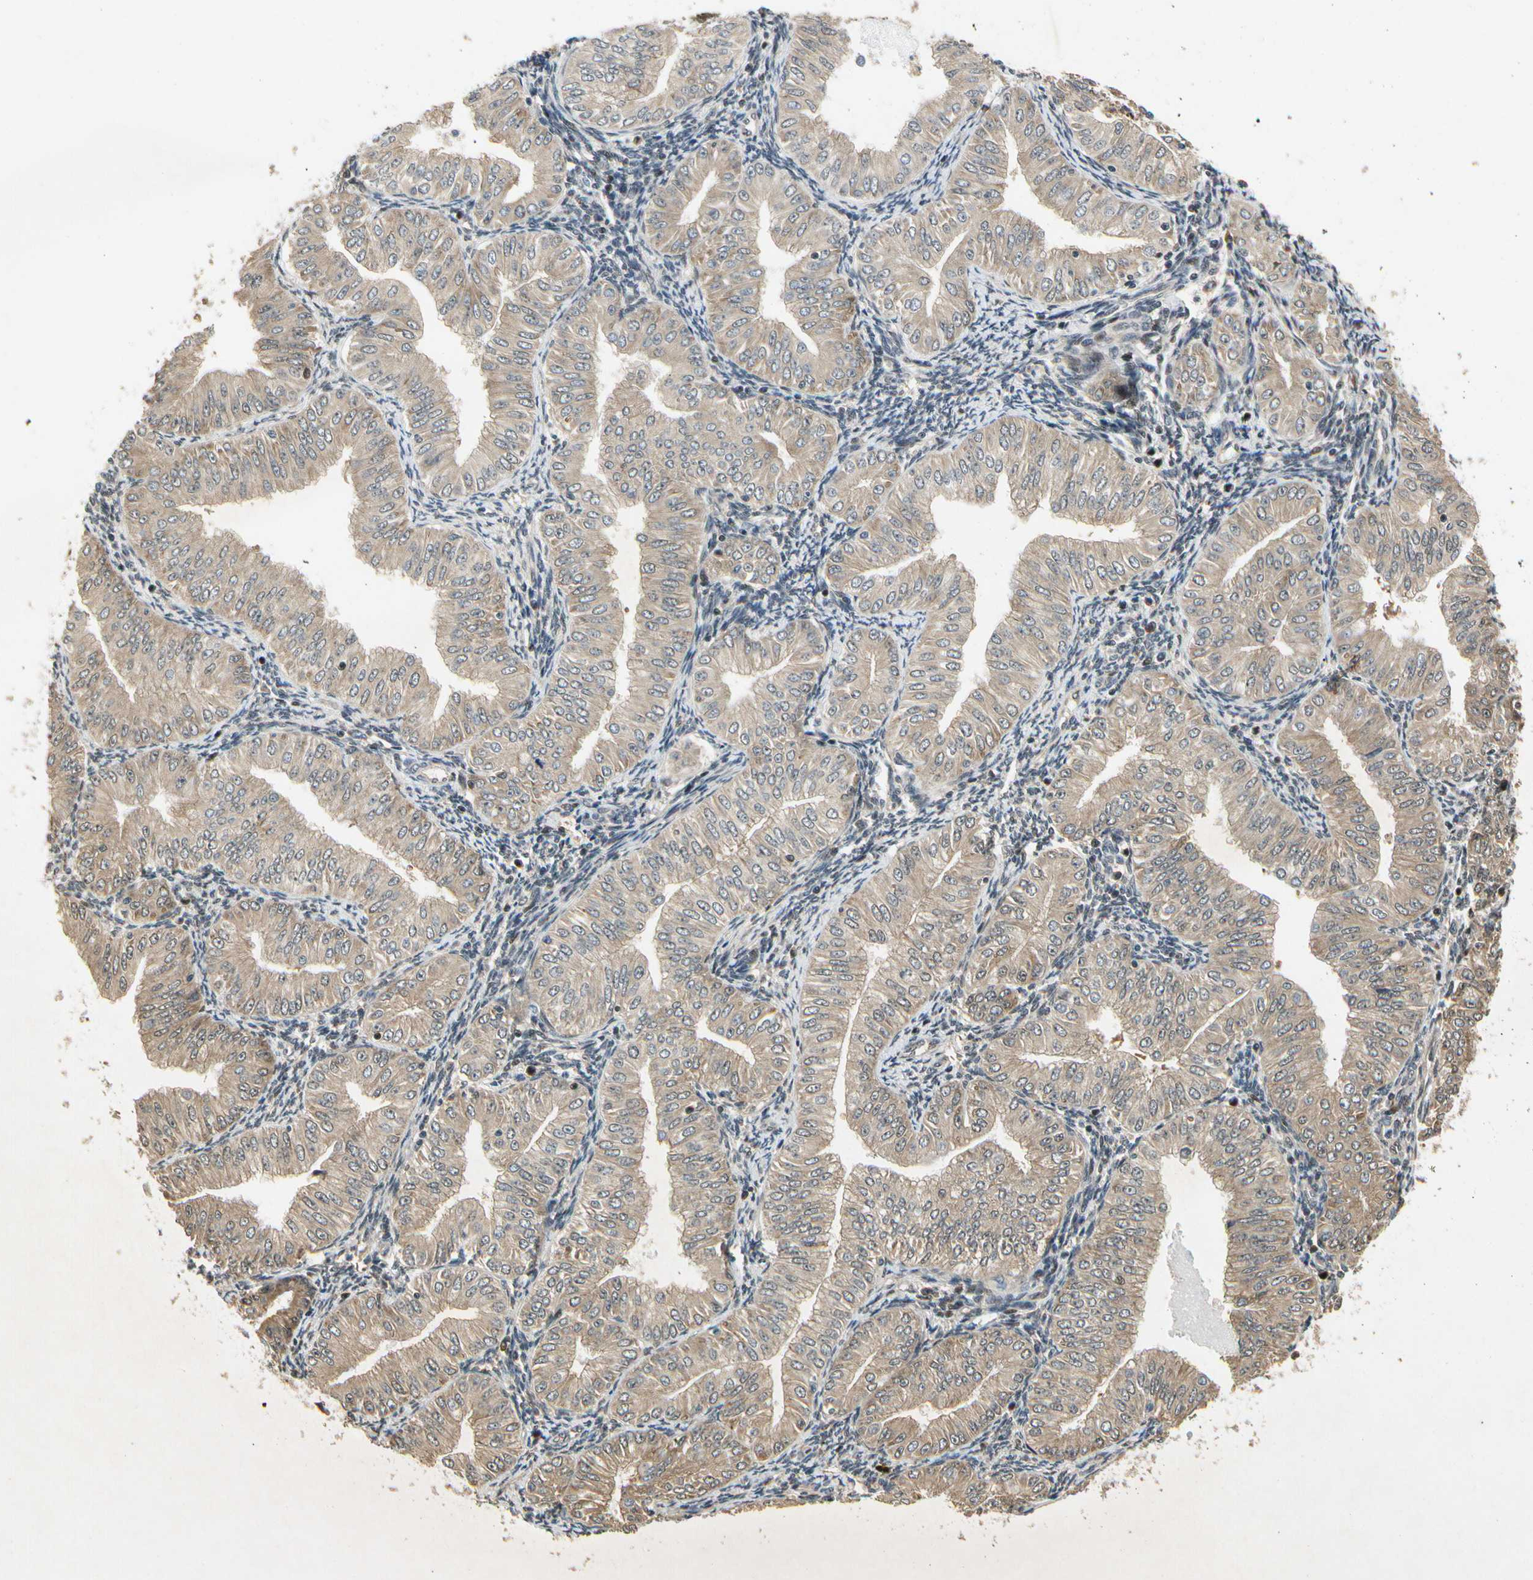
{"staining": {"intensity": "weak", "quantity": ">75%", "location": "cytoplasmic/membranous,nuclear"}, "tissue": "endometrial cancer", "cell_type": "Tumor cells", "image_type": "cancer", "snomed": [{"axis": "morphology", "description": "Normal tissue, NOS"}, {"axis": "morphology", "description": "Adenocarcinoma, NOS"}, {"axis": "topography", "description": "Endometrium"}], "caption": "The micrograph shows staining of endometrial adenocarcinoma, revealing weak cytoplasmic/membranous and nuclear protein expression (brown color) within tumor cells.", "gene": "EIF1AX", "patient": {"sex": "female", "age": 53}}